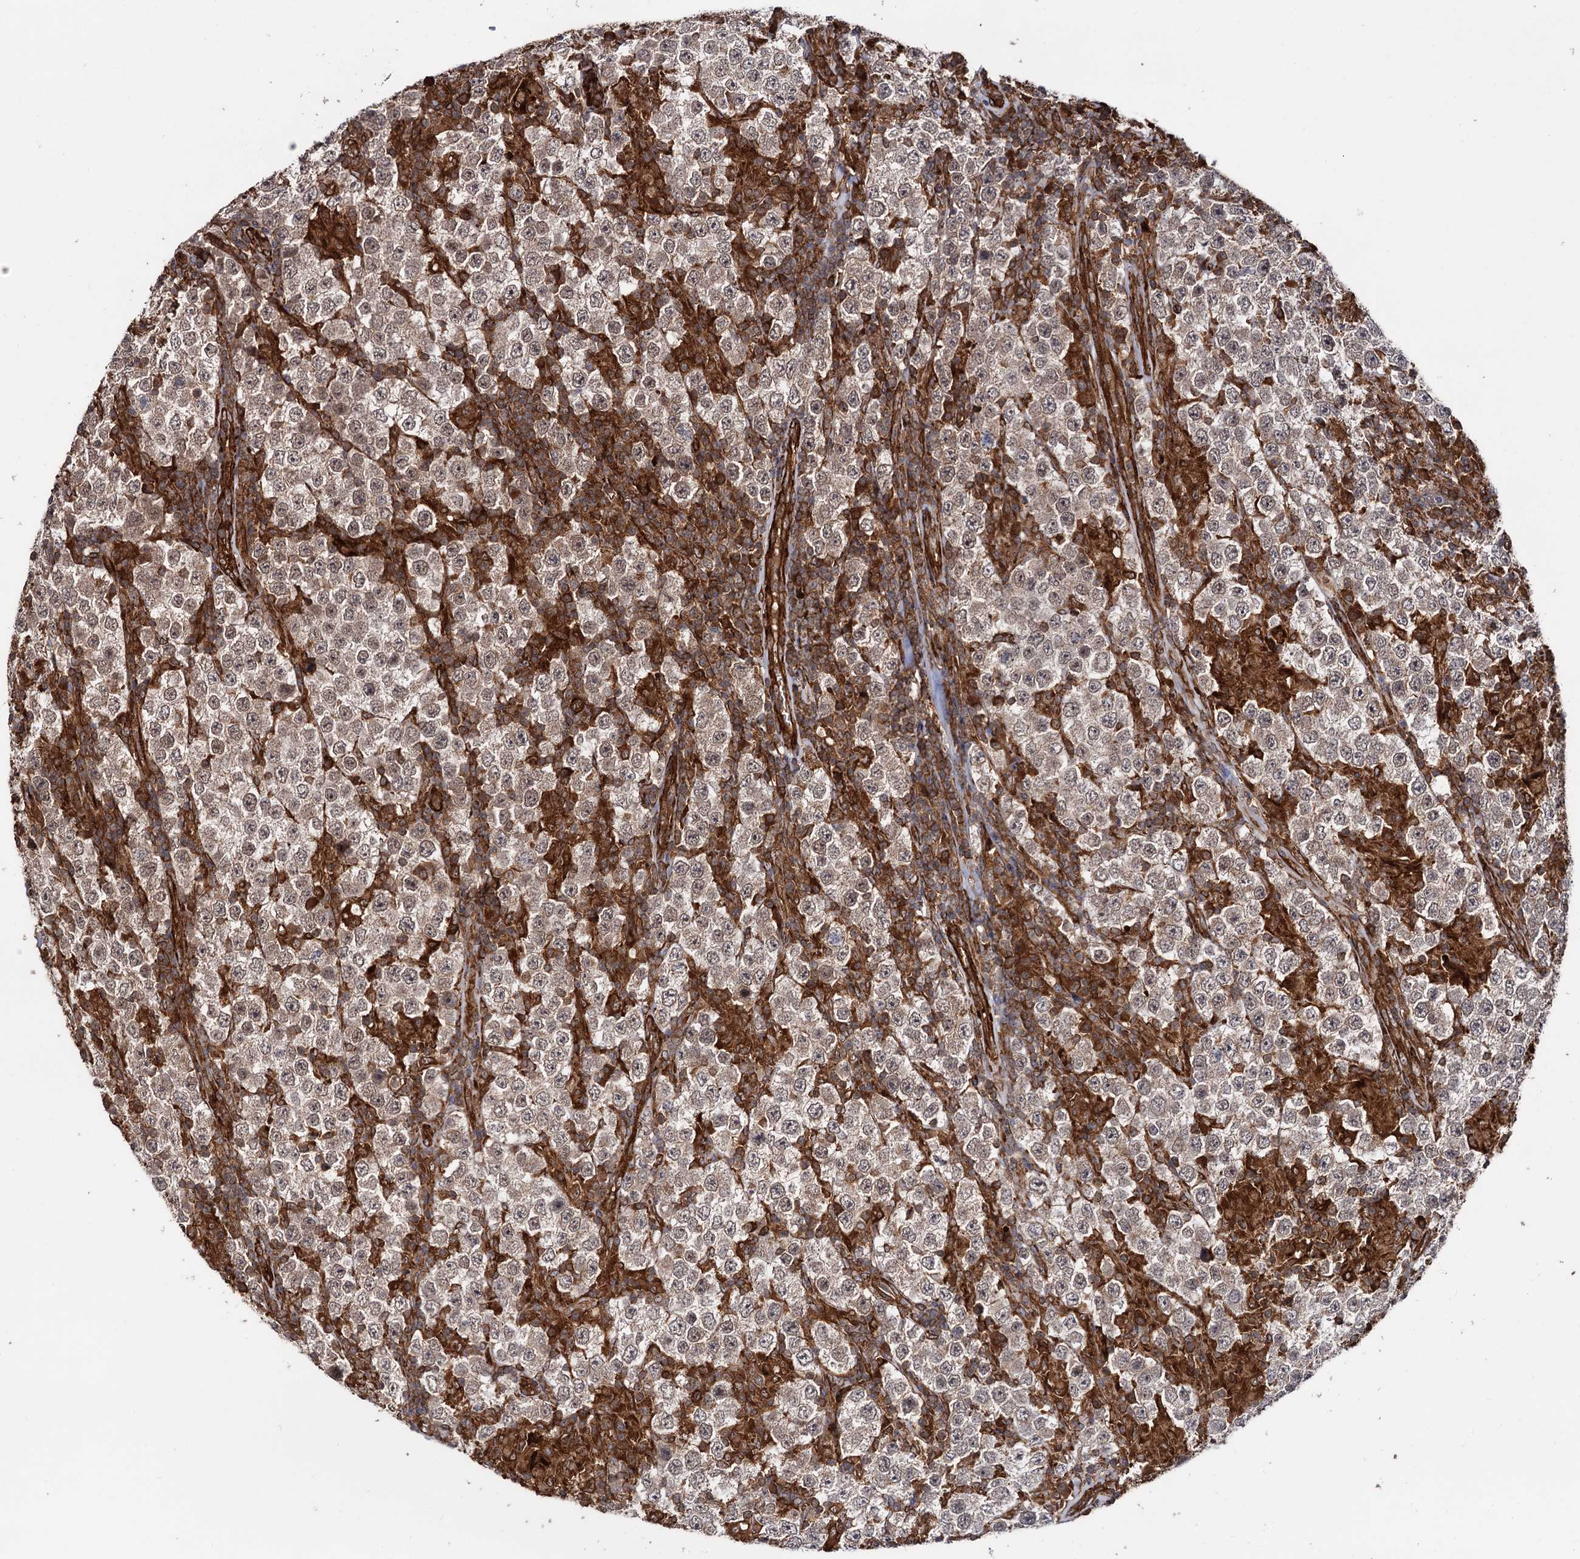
{"staining": {"intensity": "weak", "quantity": ">75%", "location": "cytoplasmic/membranous,nuclear"}, "tissue": "testis cancer", "cell_type": "Tumor cells", "image_type": "cancer", "snomed": [{"axis": "morphology", "description": "Normal tissue, NOS"}, {"axis": "morphology", "description": "Urothelial carcinoma, High grade"}, {"axis": "morphology", "description": "Seminoma, NOS"}, {"axis": "morphology", "description": "Carcinoma, Embryonal, NOS"}, {"axis": "topography", "description": "Urinary bladder"}, {"axis": "topography", "description": "Testis"}], "caption": "Protein analysis of embryonal carcinoma (testis) tissue exhibits weak cytoplasmic/membranous and nuclear positivity in about >75% of tumor cells.", "gene": "ATP8B4", "patient": {"sex": "male", "age": 41}}